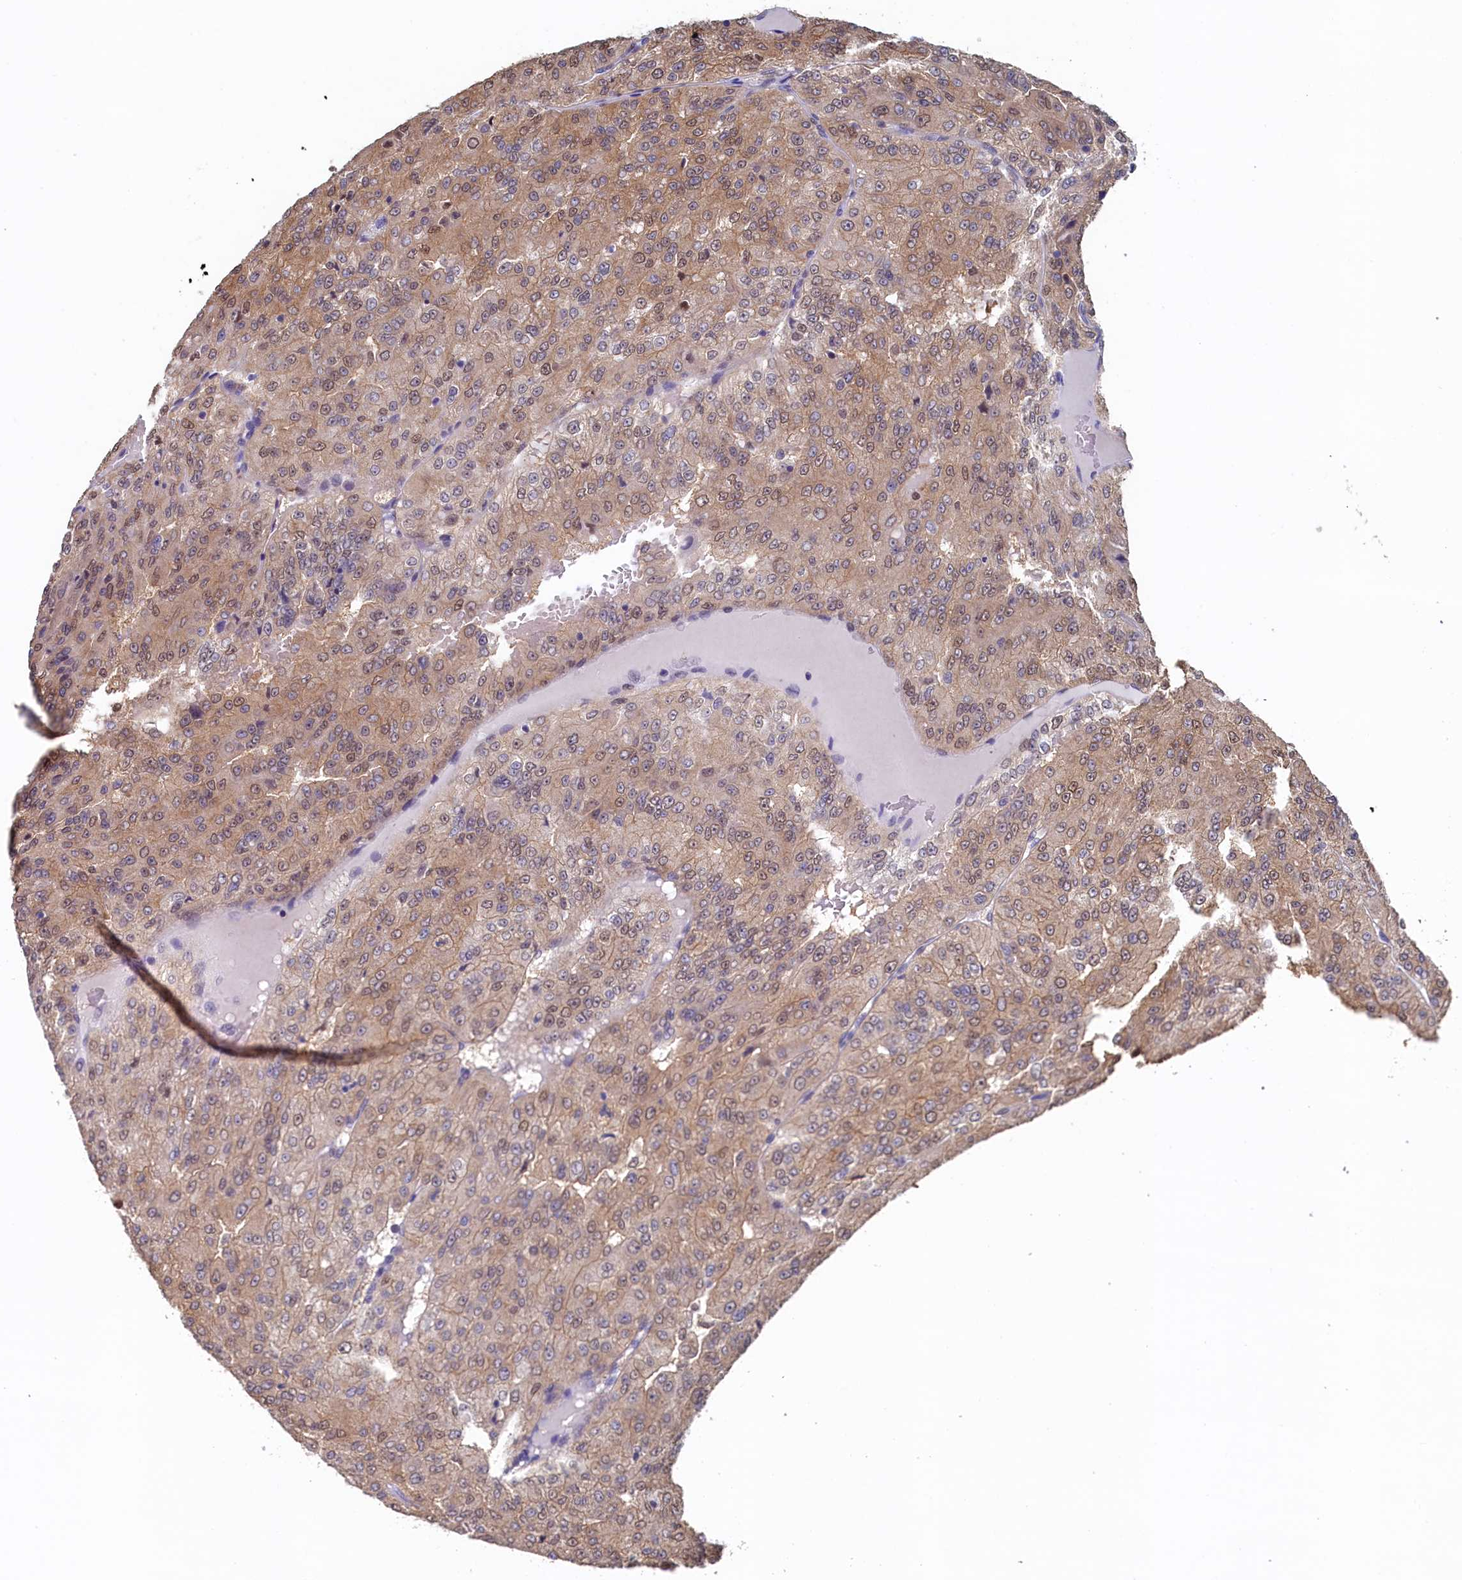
{"staining": {"intensity": "weak", "quantity": ">75%", "location": "cytoplasmic/membranous,nuclear"}, "tissue": "renal cancer", "cell_type": "Tumor cells", "image_type": "cancer", "snomed": [{"axis": "morphology", "description": "Adenocarcinoma, NOS"}, {"axis": "topography", "description": "Kidney"}], "caption": "Adenocarcinoma (renal) was stained to show a protein in brown. There is low levels of weak cytoplasmic/membranous and nuclear positivity in about >75% of tumor cells. (Stains: DAB (3,3'-diaminobenzidine) in brown, nuclei in blue, Microscopy: brightfield microscopy at high magnification).", "gene": "AHCY", "patient": {"sex": "female", "age": 63}}